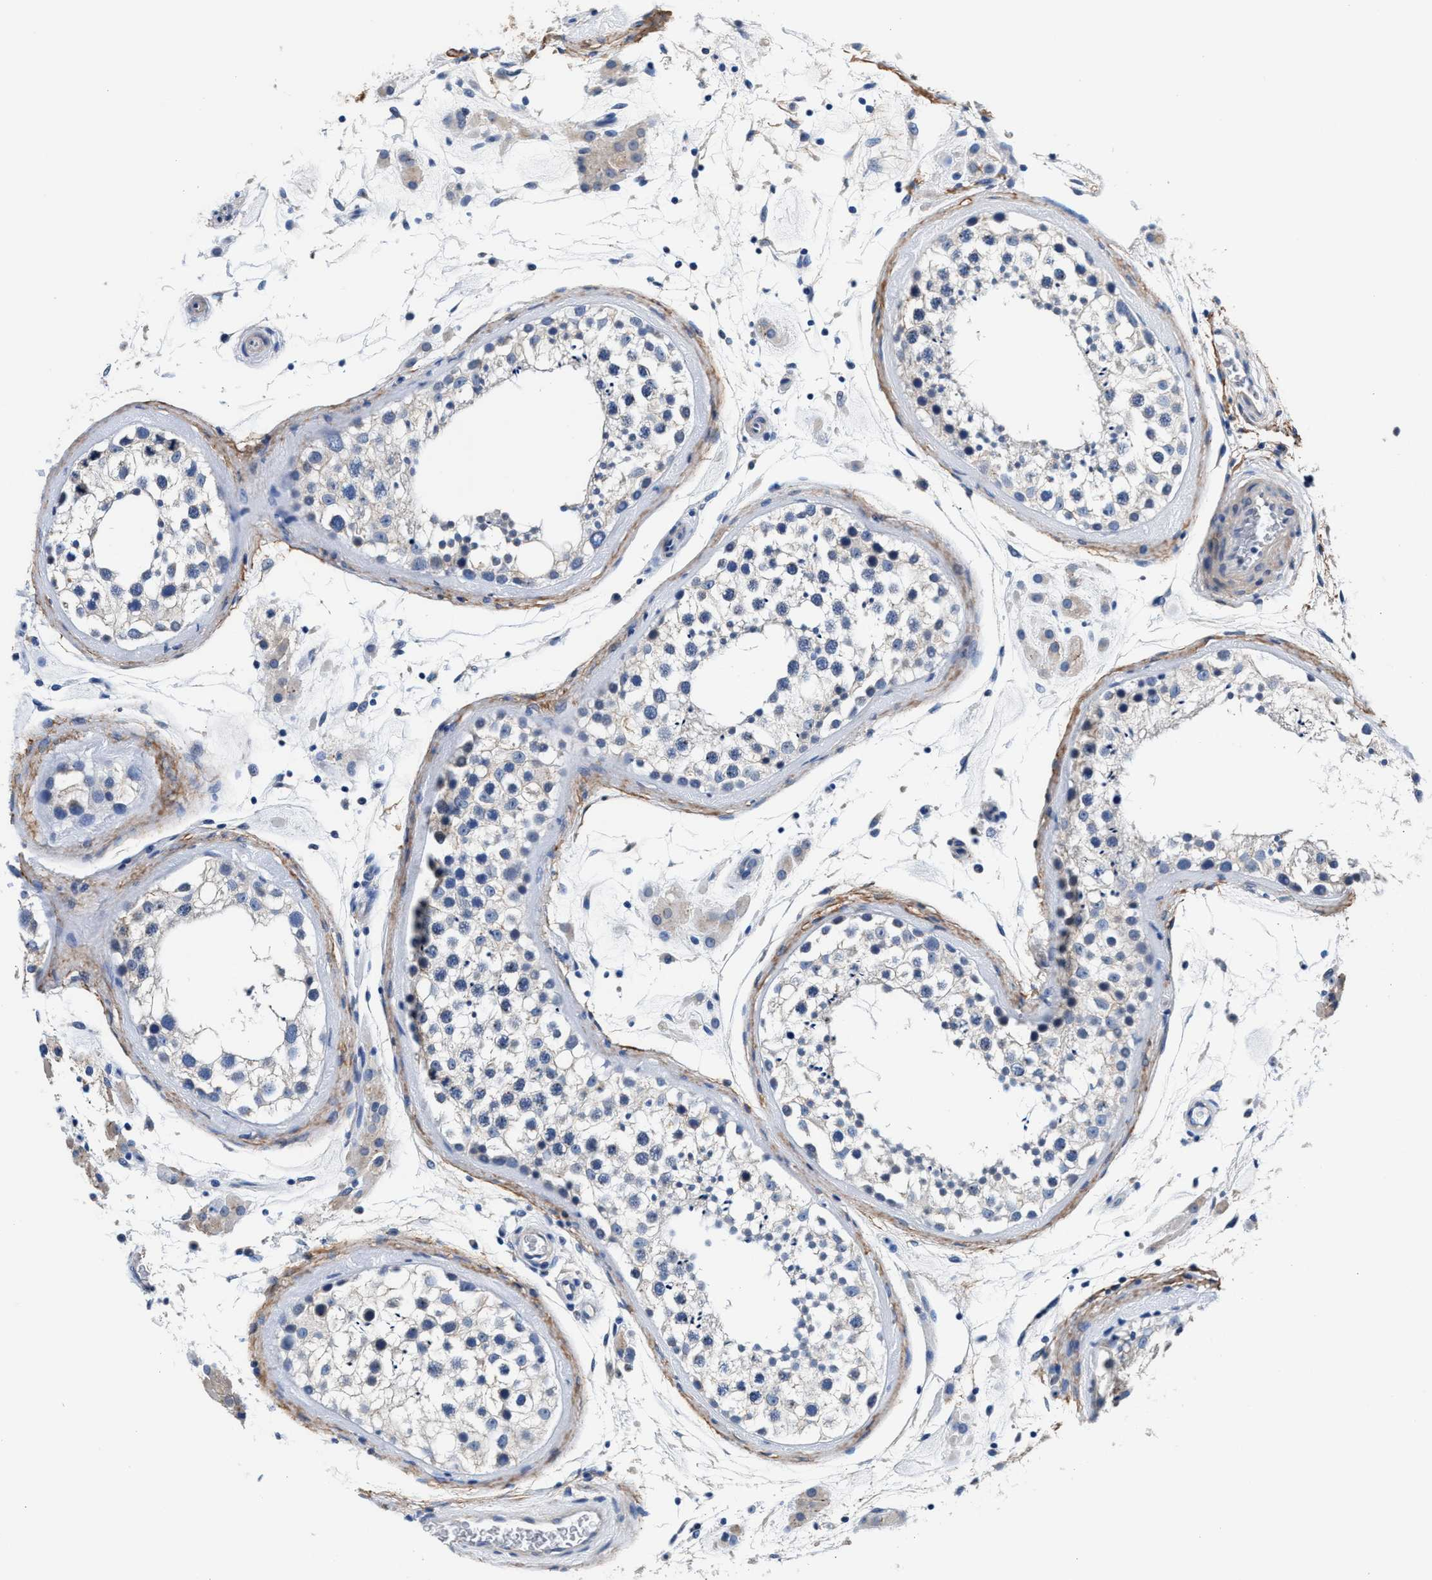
{"staining": {"intensity": "negative", "quantity": "none", "location": "none"}, "tissue": "testis", "cell_type": "Cells in seminiferous ducts", "image_type": "normal", "snomed": [{"axis": "morphology", "description": "Normal tissue, NOS"}, {"axis": "topography", "description": "Testis"}], "caption": "Testis was stained to show a protein in brown. There is no significant staining in cells in seminiferous ducts. The staining was performed using DAB to visualize the protein expression in brown, while the nuclei were stained in blue with hematoxylin (Magnification: 20x).", "gene": "MYH3", "patient": {"sex": "male", "age": 46}}